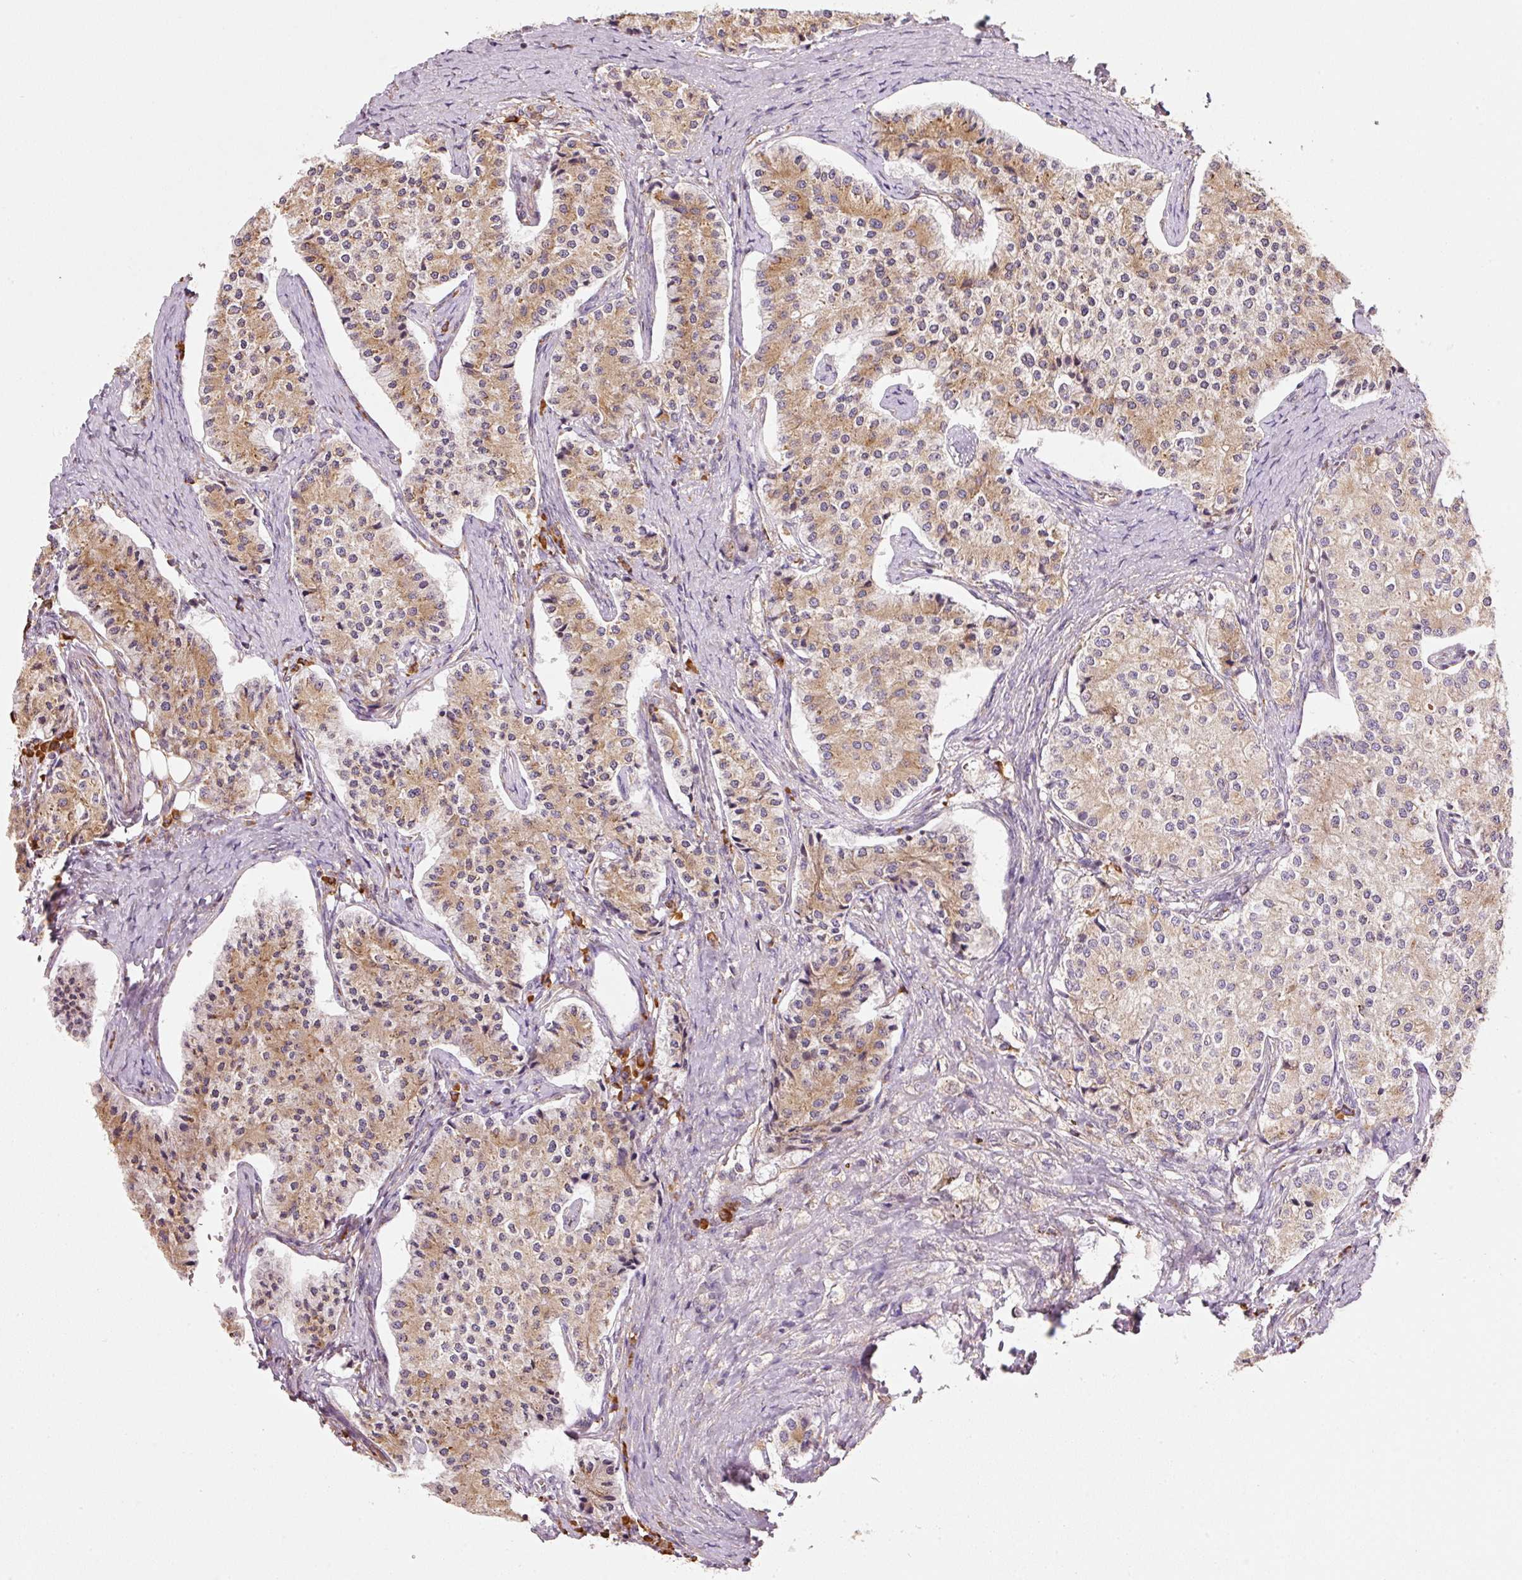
{"staining": {"intensity": "moderate", "quantity": ">75%", "location": "cytoplasmic/membranous"}, "tissue": "carcinoid", "cell_type": "Tumor cells", "image_type": "cancer", "snomed": [{"axis": "morphology", "description": "Carcinoid, malignant, NOS"}, {"axis": "topography", "description": "Colon"}], "caption": "Protein expression analysis of human carcinoid reveals moderate cytoplasmic/membranous staining in approximately >75% of tumor cells. (DAB = brown stain, brightfield microscopy at high magnification).", "gene": "MORN4", "patient": {"sex": "female", "age": 52}}